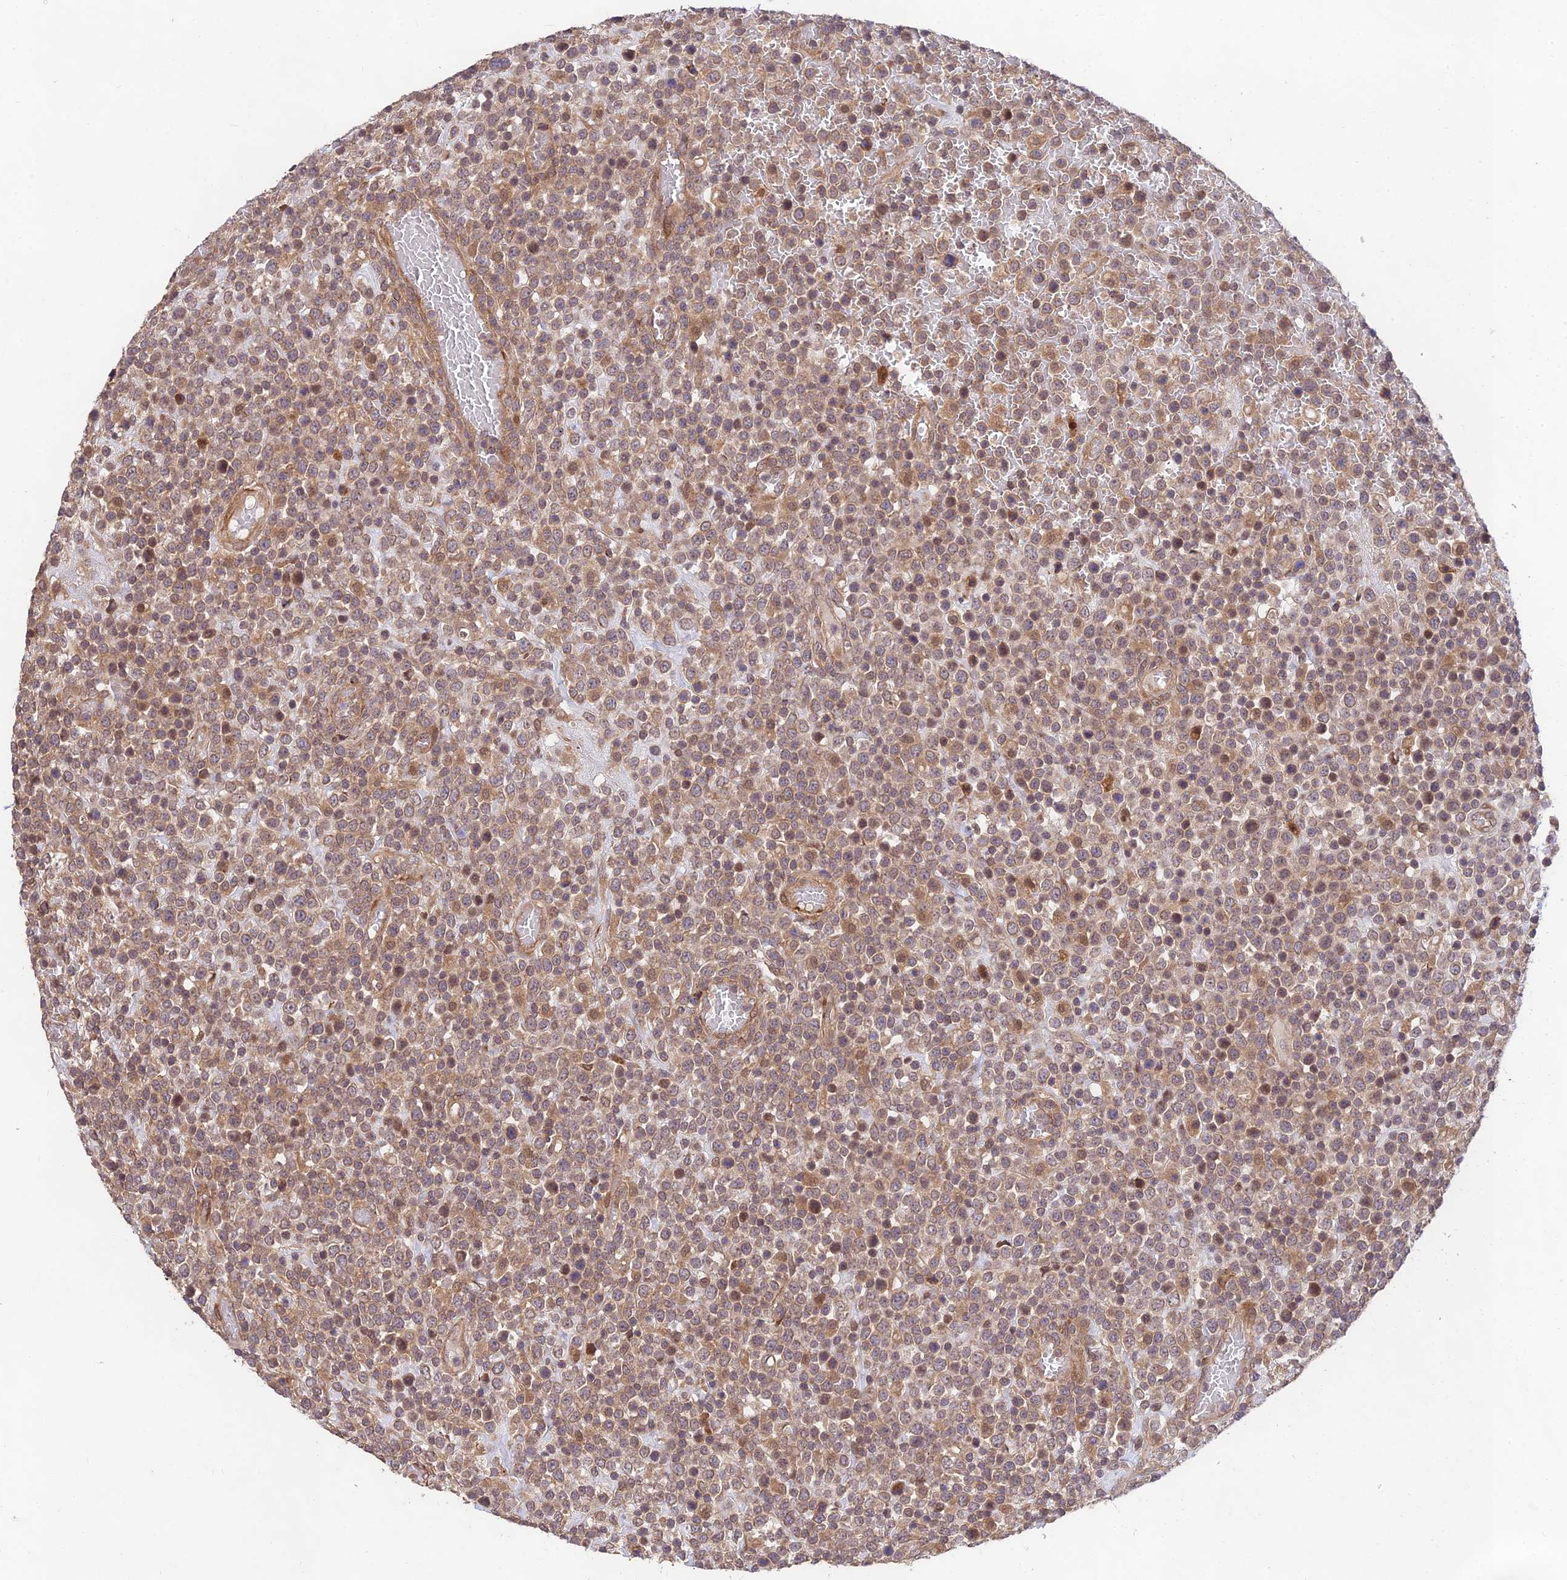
{"staining": {"intensity": "moderate", "quantity": ">75%", "location": "cytoplasmic/membranous"}, "tissue": "lymphoma", "cell_type": "Tumor cells", "image_type": "cancer", "snomed": [{"axis": "morphology", "description": "Malignant lymphoma, non-Hodgkin's type, High grade"}, {"axis": "topography", "description": "Colon"}], "caption": "A histopathology image of lymphoma stained for a protein demonstrates moderate cytoplasmic/membranous brown staining in tumor cells.", "gene": "MKKS", "patient": {"sex": "female", "age": 53}}